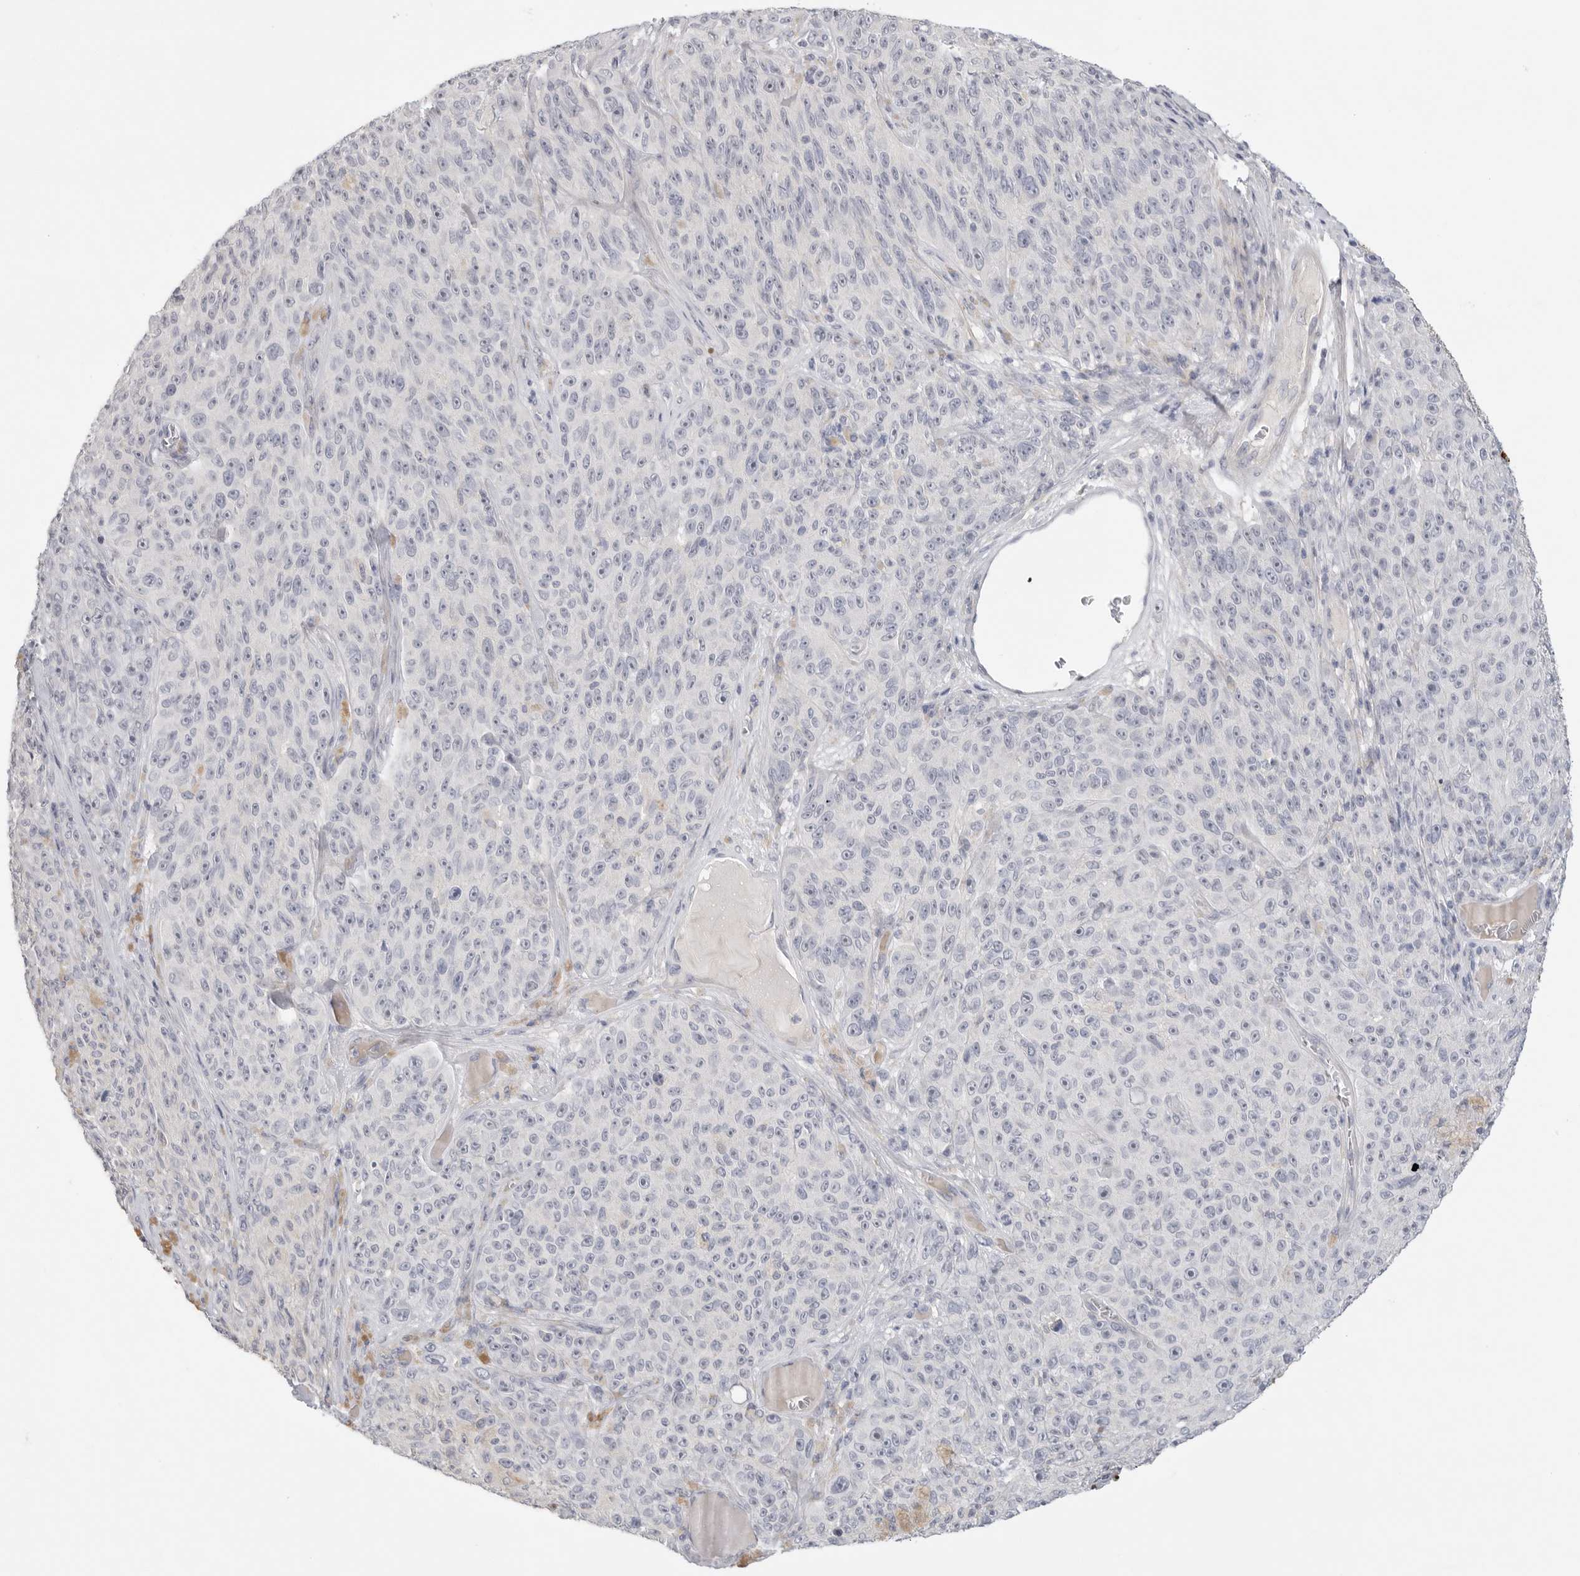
{"staining": {"intensity": "negative", "quantity": "none", "location": "none"}, "tissue": "melanoma", "cell_type": "Tumor cells", "image_type": "cancer", "snomed": [{"axis": "morphology", "description": "Malignant melanoma, NOS"}, {"axis": "topography", "description": "Skin"}], "caption": "This is a photomicrograph of IHC staining of malignant melanoma, which shows no positivity in tumor cells.", "gene": "FBN2", "patient": {"sex": "female", "age": 82}}